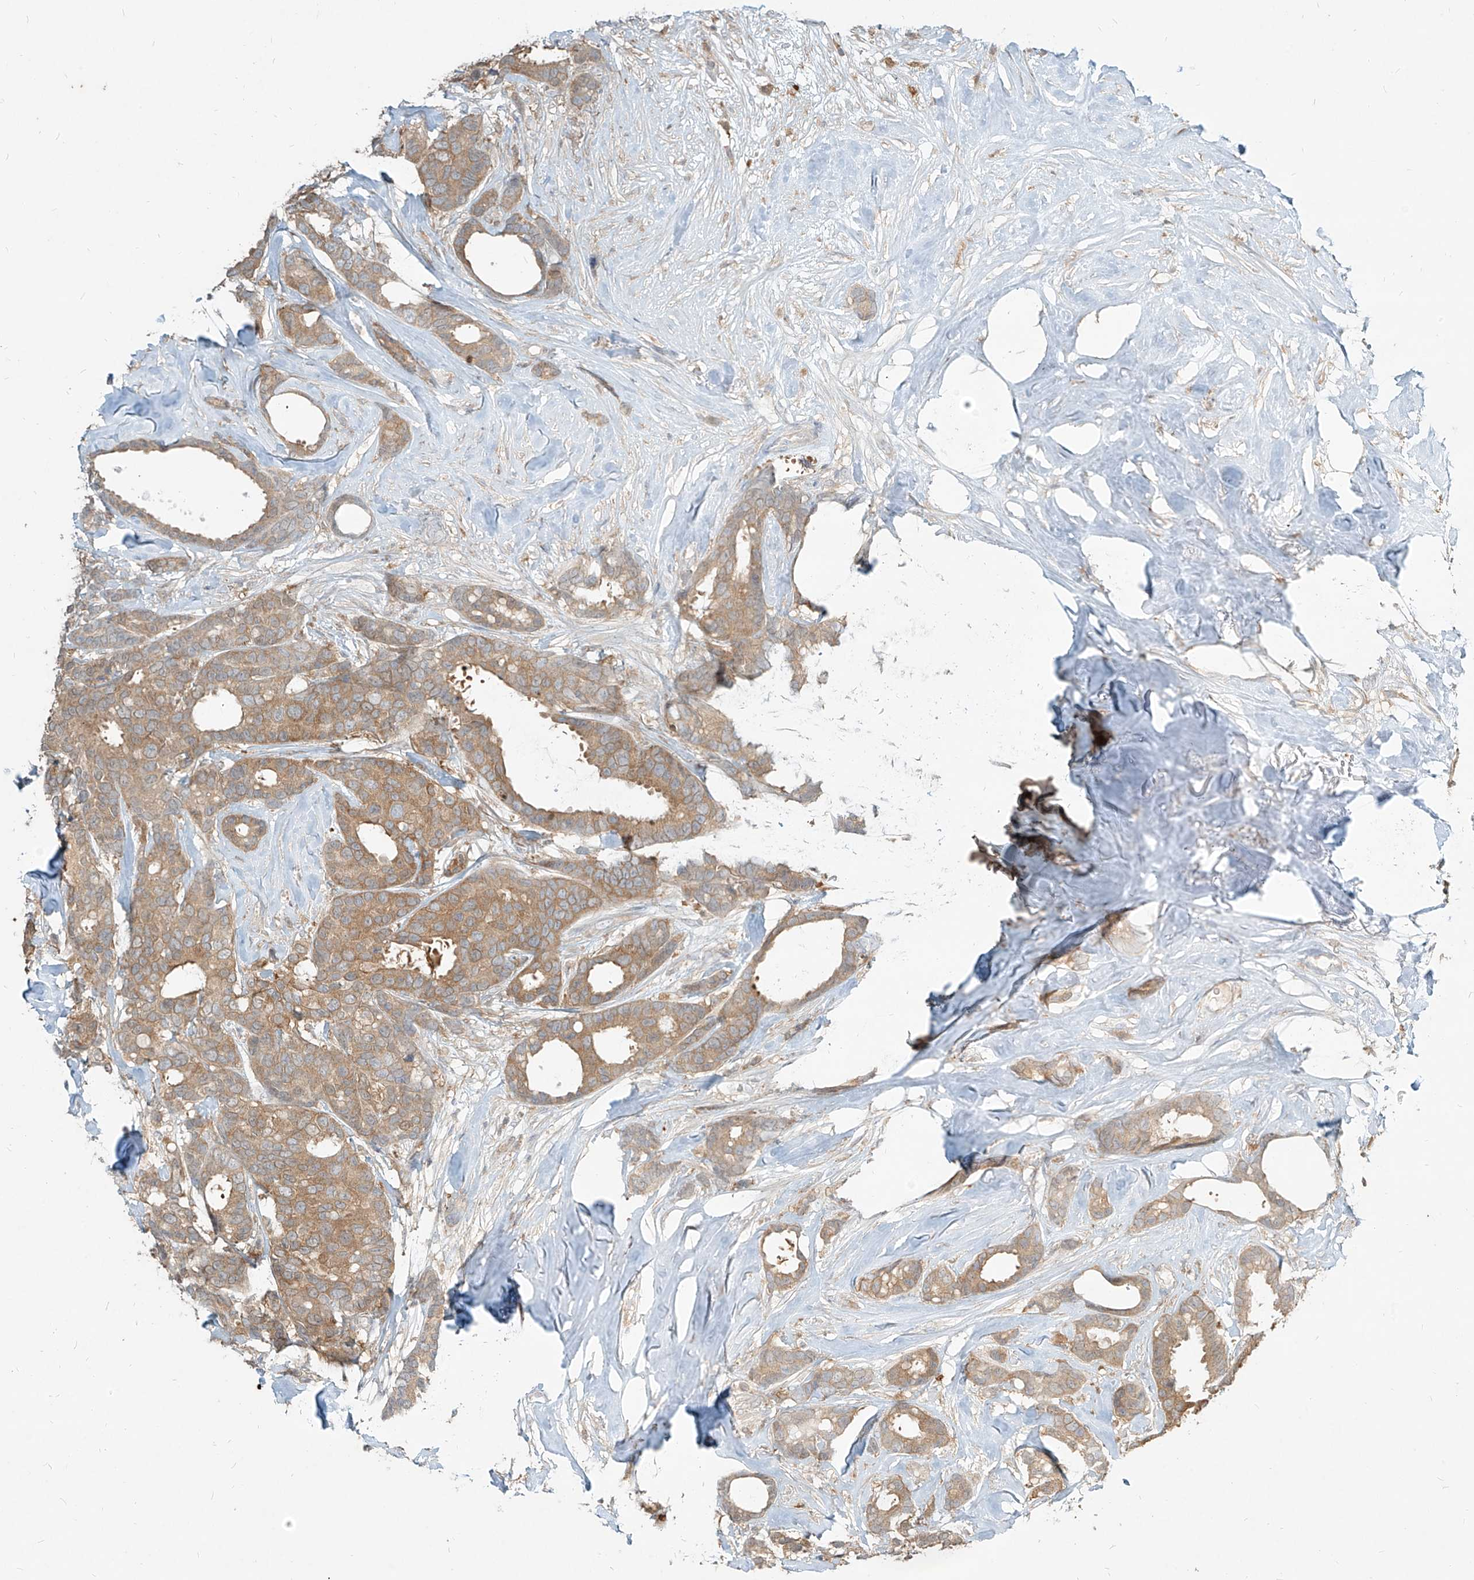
{"staining": {"intensity": "moderate", "quantity": ">75%", "location": "cytoplasmic/membranous"}, "tissue": "breast cancer", "cell_type": "Tumor cells", "image_type": "cancer", "snomed": [{"axis": "morphology", "description": "Duct carcinoma"}, {"axis": "topography", "description": "Breast"}], "caption": "Breast intraductal carcinoma stained for a protein (brown) demonstrates moderate cytoplasmic/membranous positive staining in about >75% of tumor cells.", "gene": "PGD", "patient": {"sex": "female", "age": 87}}